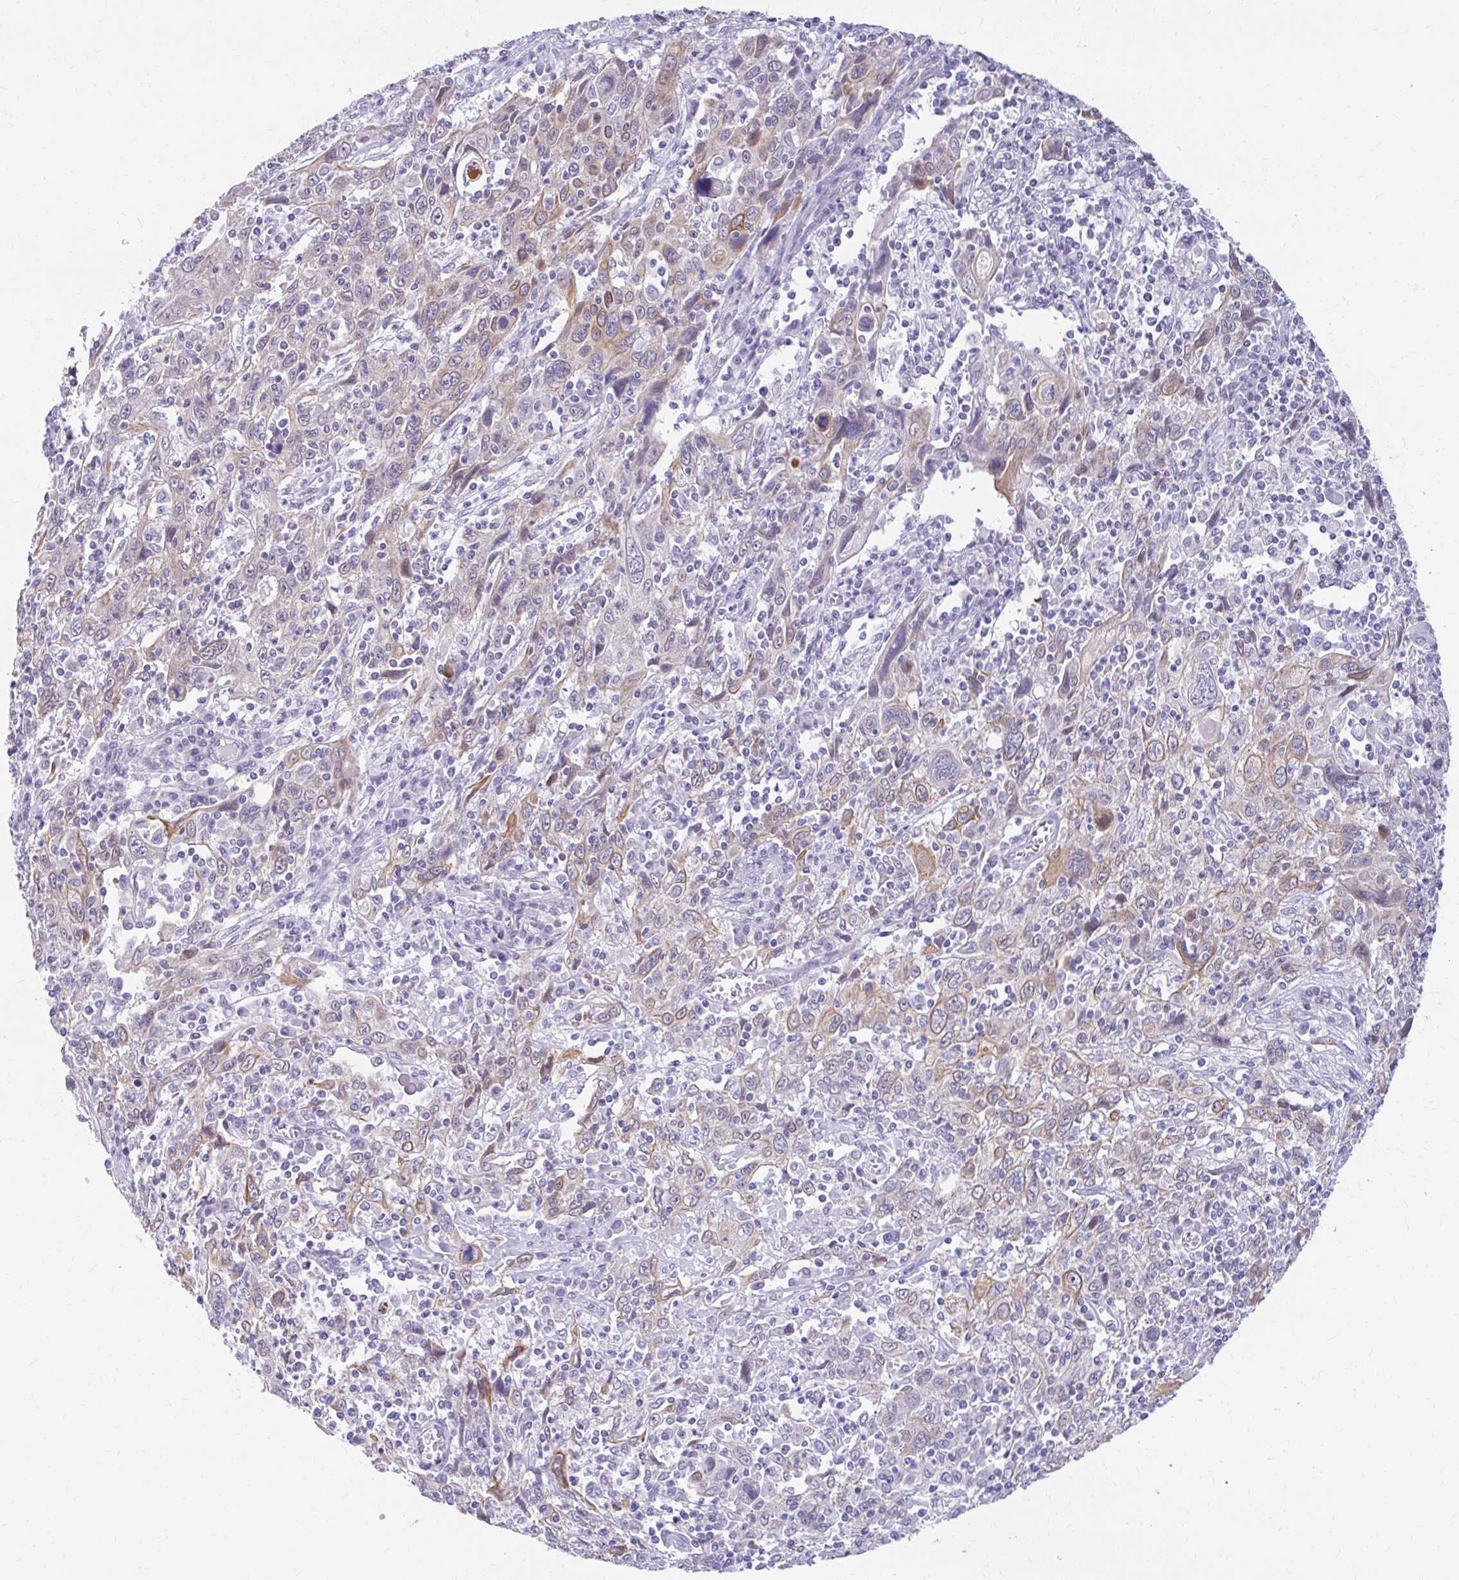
{"staining": {"intensity": "moderate", "quantity": "<25%", "location": "cytoplasmic/membranous"}, "tissue": "cervical cancer", "cell_type": "Tumor cells", "image_type": "cancer", "snomed": [{"axis": "morphology", "description": "Squamous cell carcinoma, NOS"}, {"axis": "topography", "description": "Cervix"}], "caption": "About <25% of tumor cells in cervical cancer reveal moderate cytoplasmic/membranous protein staining as visualized by brown immunohistochemical staining.", "gene": "RGS16", "patient": {"sex": "female", "age": 46}}